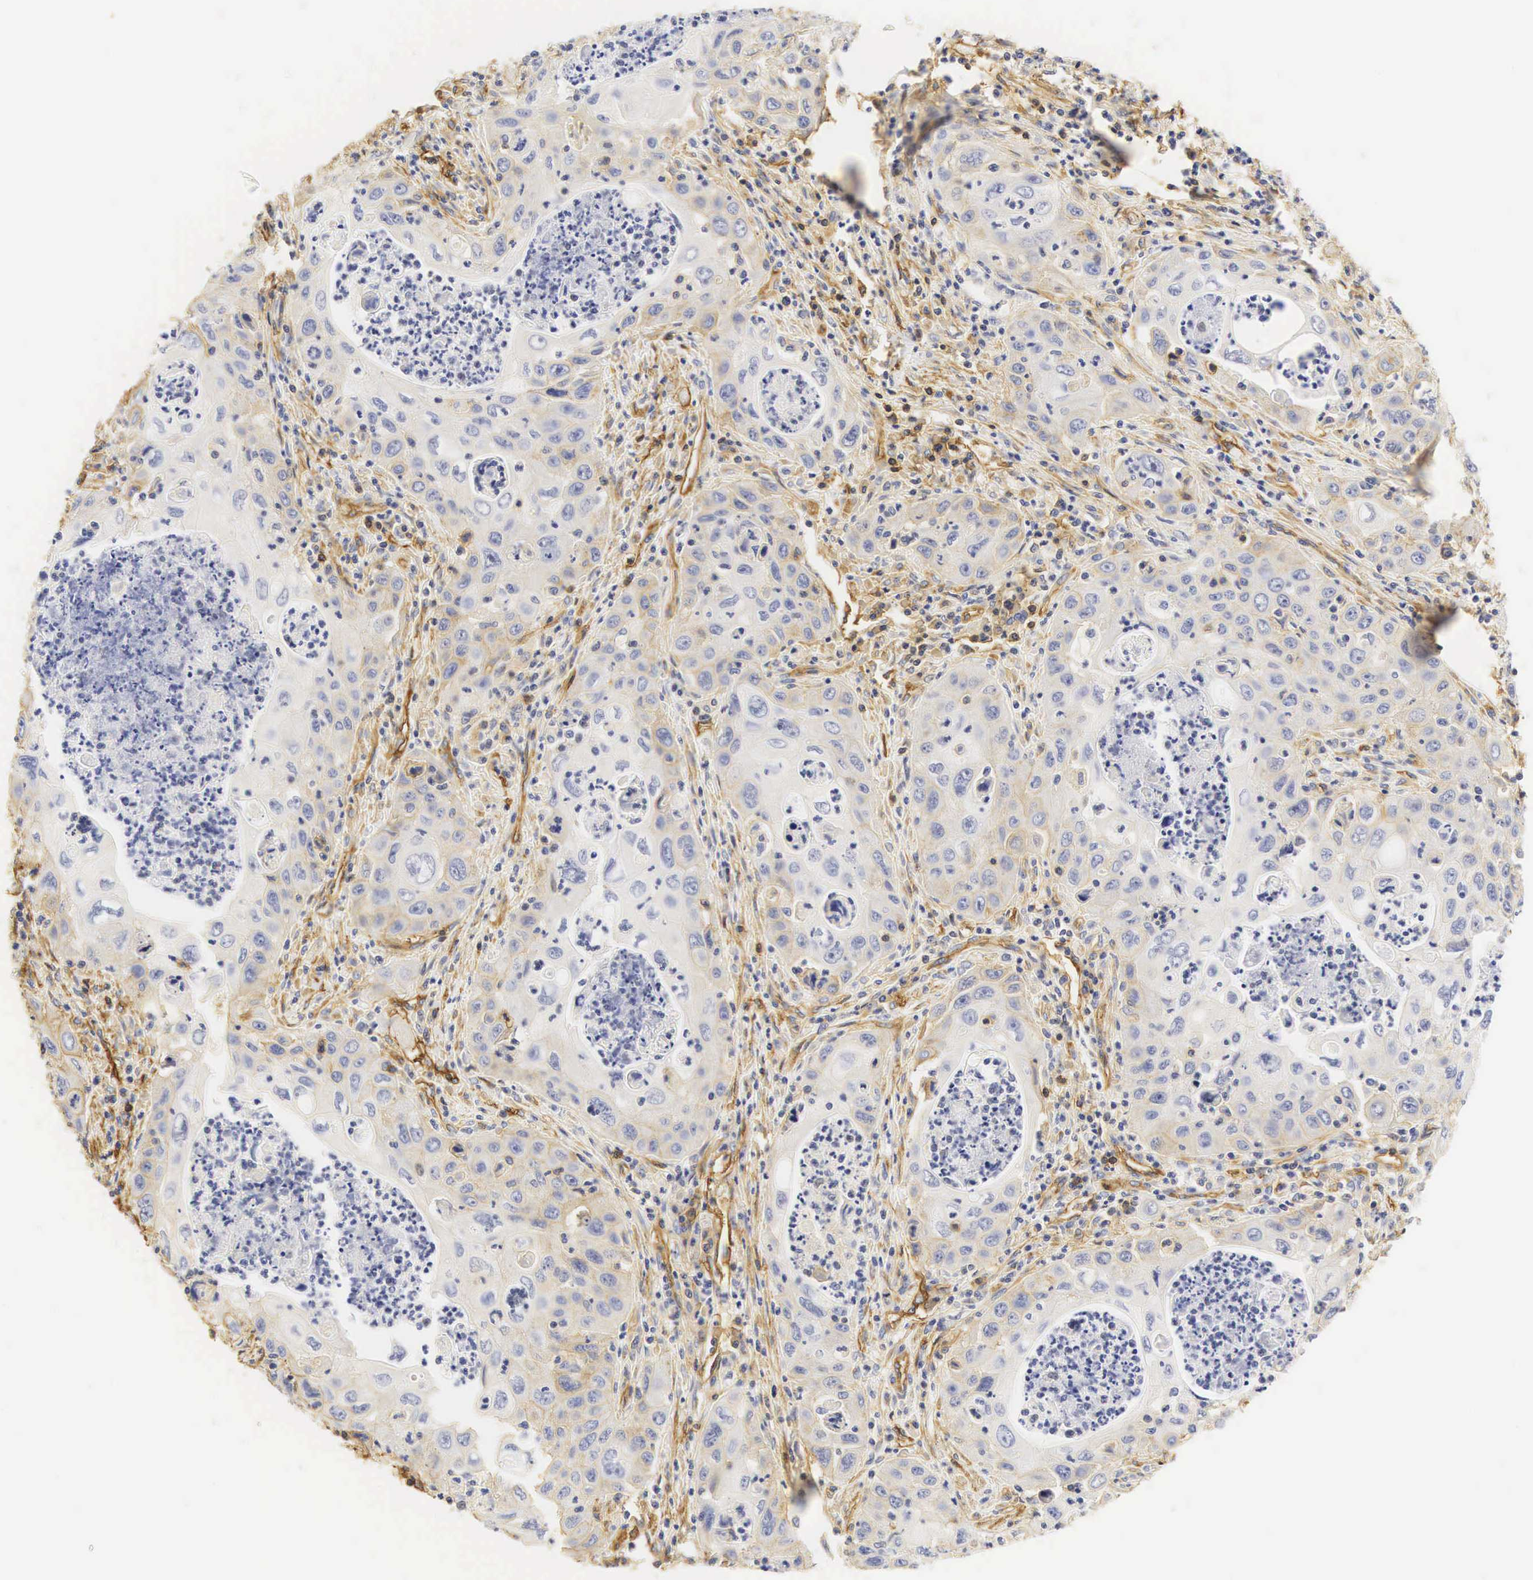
{"staining": {"intensity": "weak", "quantity": "25%-75%", "location": "cytoplasmic/membranous"}, "tissue": "pancreatic cancer", "cell_type": "Tumor cells", "image_type": "cancer", "snomed": [{"axis": "morphology", "description": "Adenocarcinoma, NOS"}, {"axis": "topography", "description": "Pancreas"}], "caption": "Immunohistochemical staining of human adenocarcinoma (pancreatic) exhibits low levels of weak cytoplasmic/membranous expression in about 25%-75% of tumor cells. (Stains: DAB (3,3'-diaminobenzidine) in brown, nuclei in blue, Microscopy: brightfield microscopy at high magnification).", "gene": "CD99", "patient": {"sex": "male", "age": 70}}